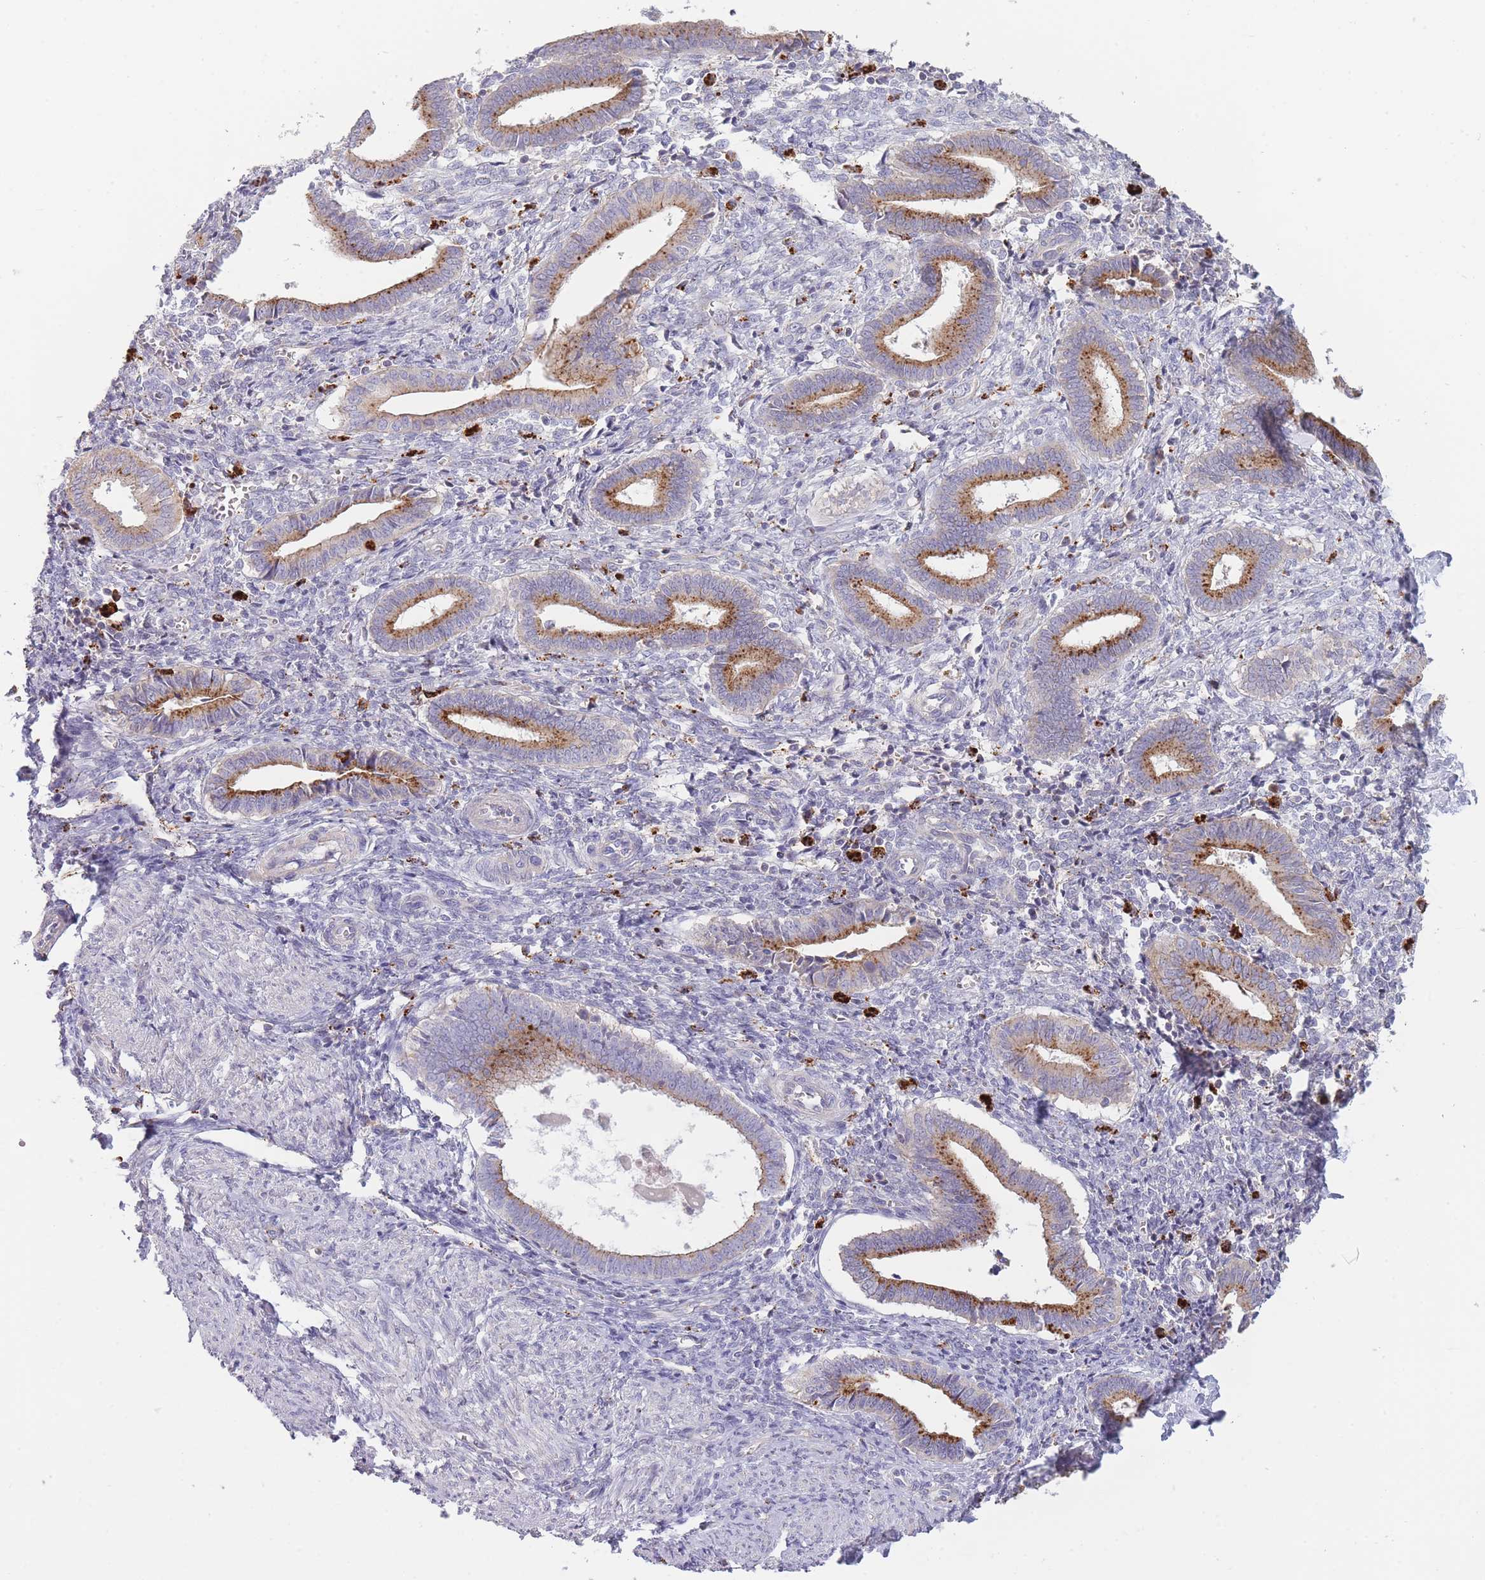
{"staining": {"intensity": "negative", "quantity": "none", "location": "none"}, "tissue": "endometrium", "cell_type": "Cells in endometrial stroma", "image_type": "normal", "snomed": [{"axis": "morphology", "description": "Normal tissue, NOS"}, {"axis": "topography", "description": "Other"}, {"axis": "topography", "description": "Endometrium"}], "caption": "Micrograph shows no significant protein positivity in cells in endometrial stroma of normal endometrium. (Brightfield microscopy of DAB (3,3'-diaminobenzidine) immunohistochemistry (IHC) at high magnification).", "gene": "TRIM61", "patient": {"sex": "female", "age": 44}}